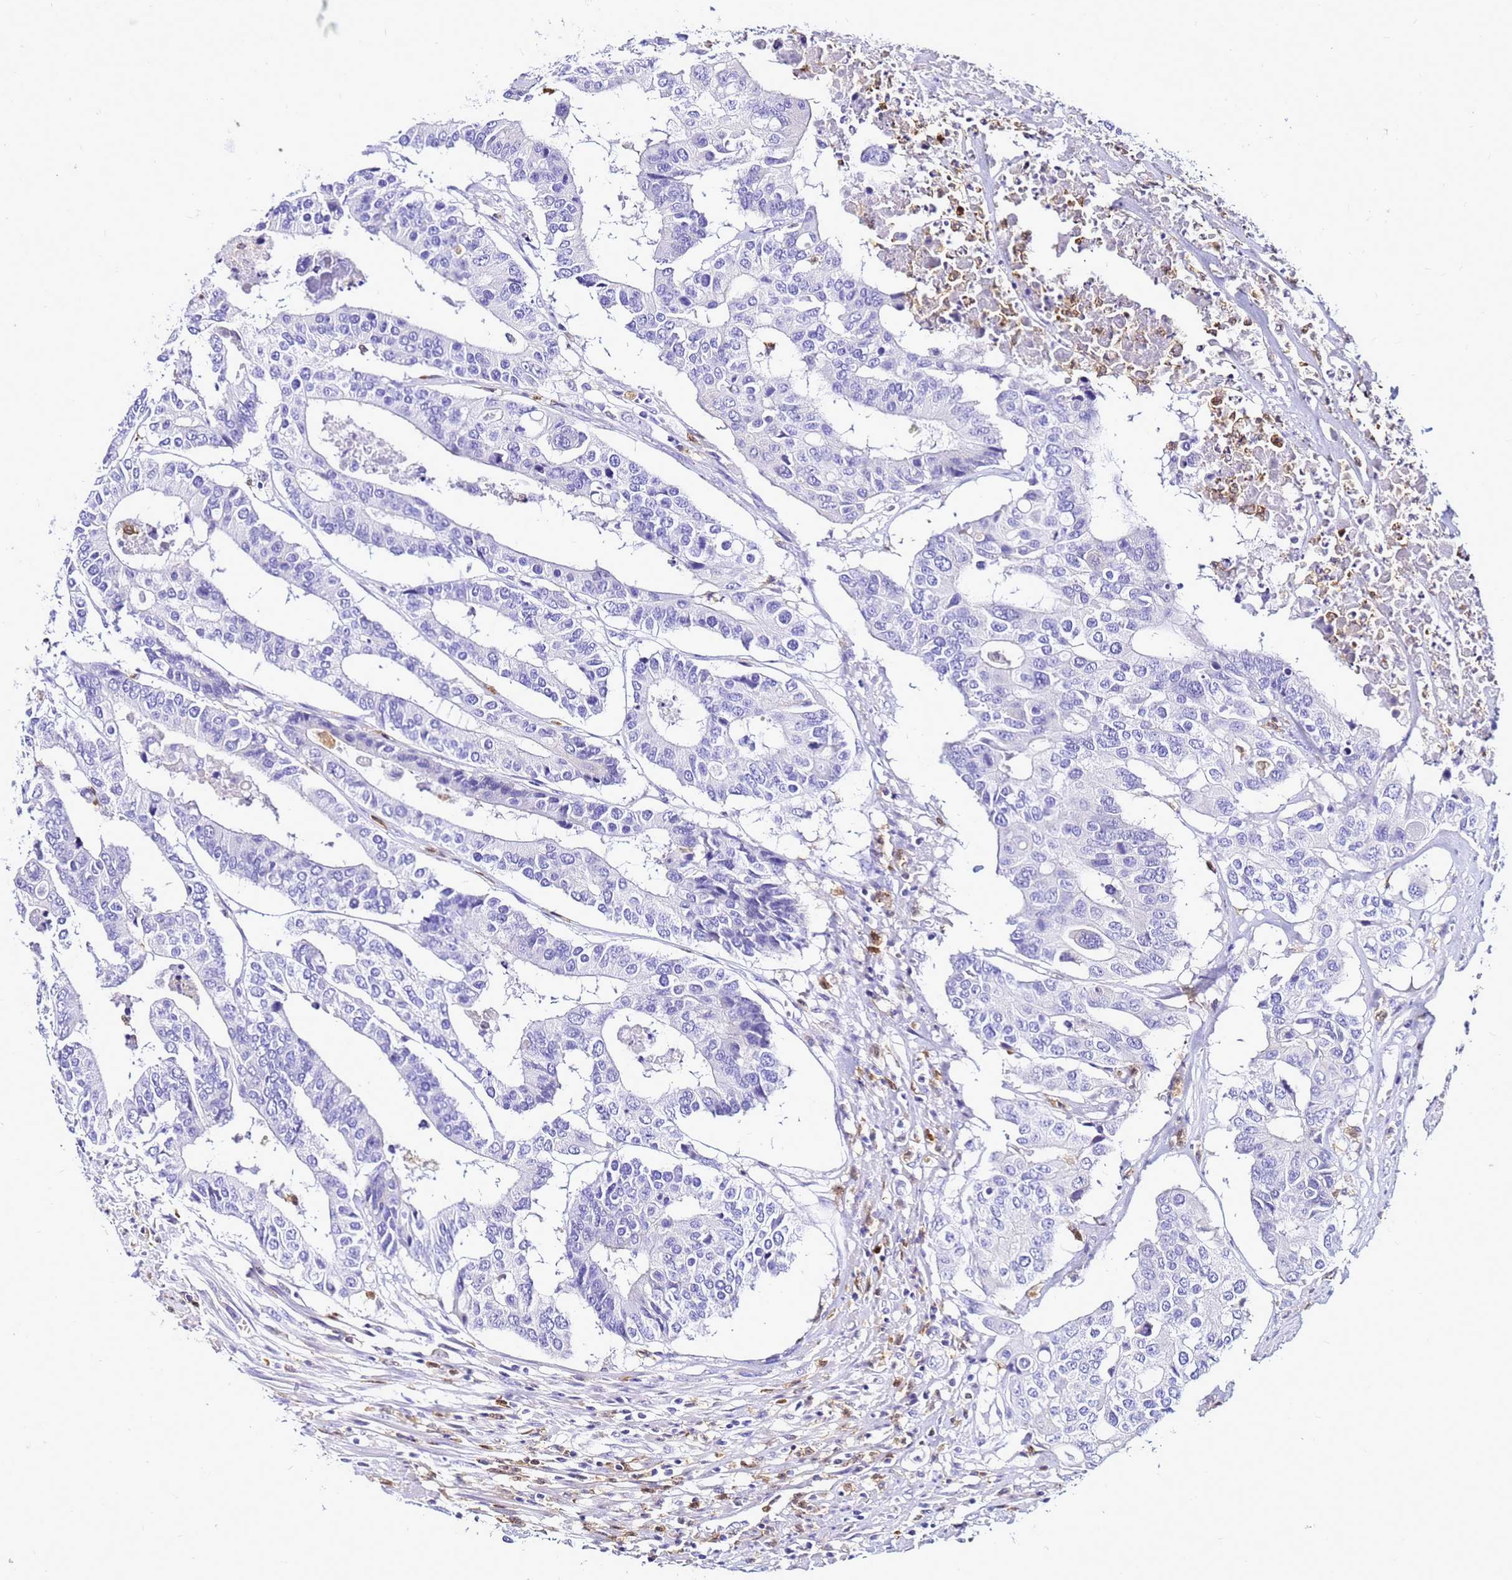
{"staining": {"intensity": "negative", "quantity": "none", "location": "none"}, "tissue": "colorectal cancer", "cell_type": "Tumor cells", "image_type": "cancer", "snomed": [{"axis": "morphology", "description": "Adenocarcinoma, NOS"}, {"axis": "topography", "description": "Colon"}], "caption": "Colorectal cancer was stained to show a protein in brown. There is no significant positivity in tumor cells.", "gene": "CSTA", "patient": {"sex": "male", "age": 77}}